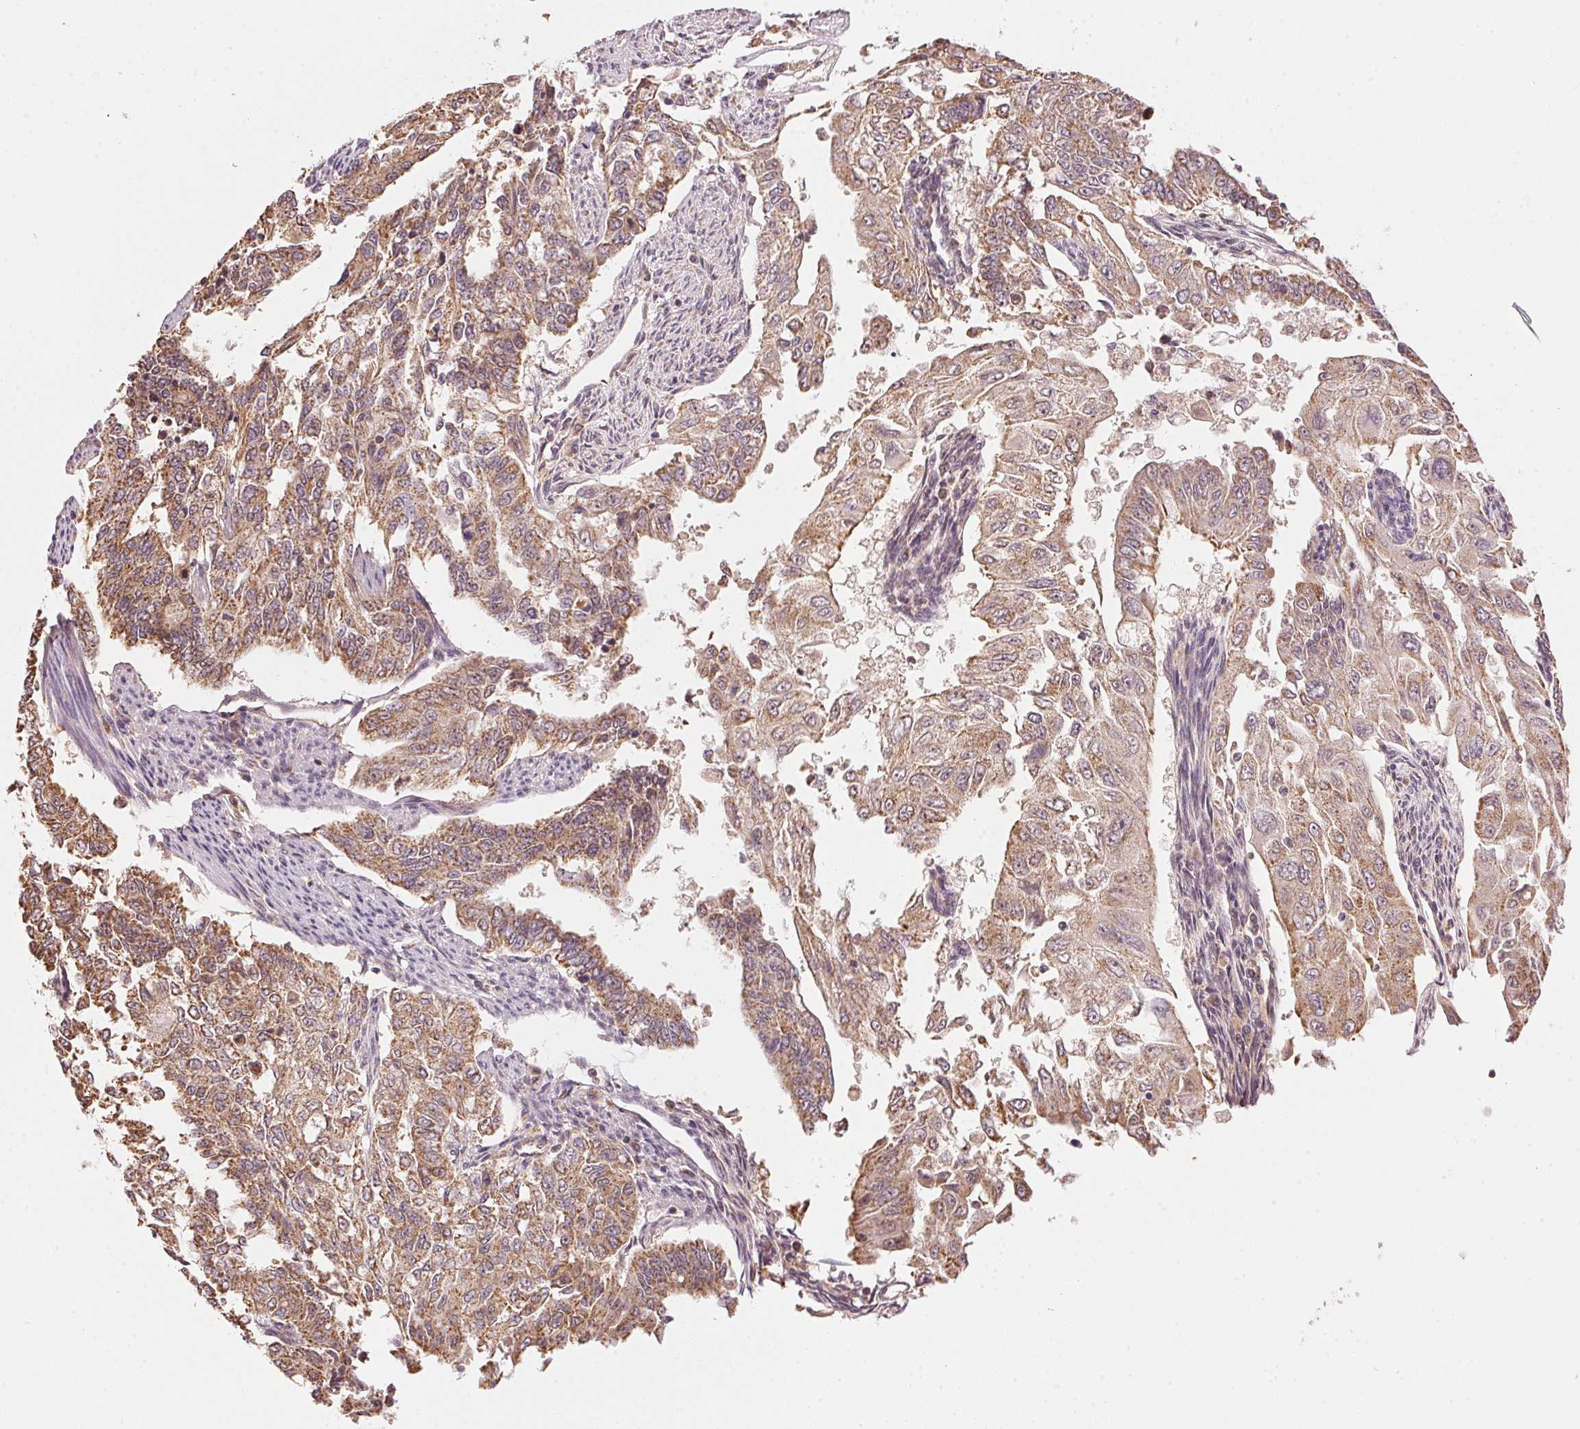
{"staining": {"intensity": "moderate", "quantity": ">75%", "location": "cytoplasmic/membranous"}, "tissue": "endometrial cancer", "cell_type": "Tumor cells", "image_type": "cancer", "snomed": [{"axis": "morphology", "description": "Adenocarcinoma, NOS"}, {"axis": "topography", "description": "Uterus"}], "caption": "Tumor cells reveal medium levels of moderate cytoplasmic/membranous expression in about >75% of cells in human adenocarcinoma (endometrial). The staining is performed using DAB brown chromogen to label protein expression. The nuclei are counter-stained blue using hematoxylin.", "gene": "ARHGAP6", "patient": {"sex": "female", "age": 59}}